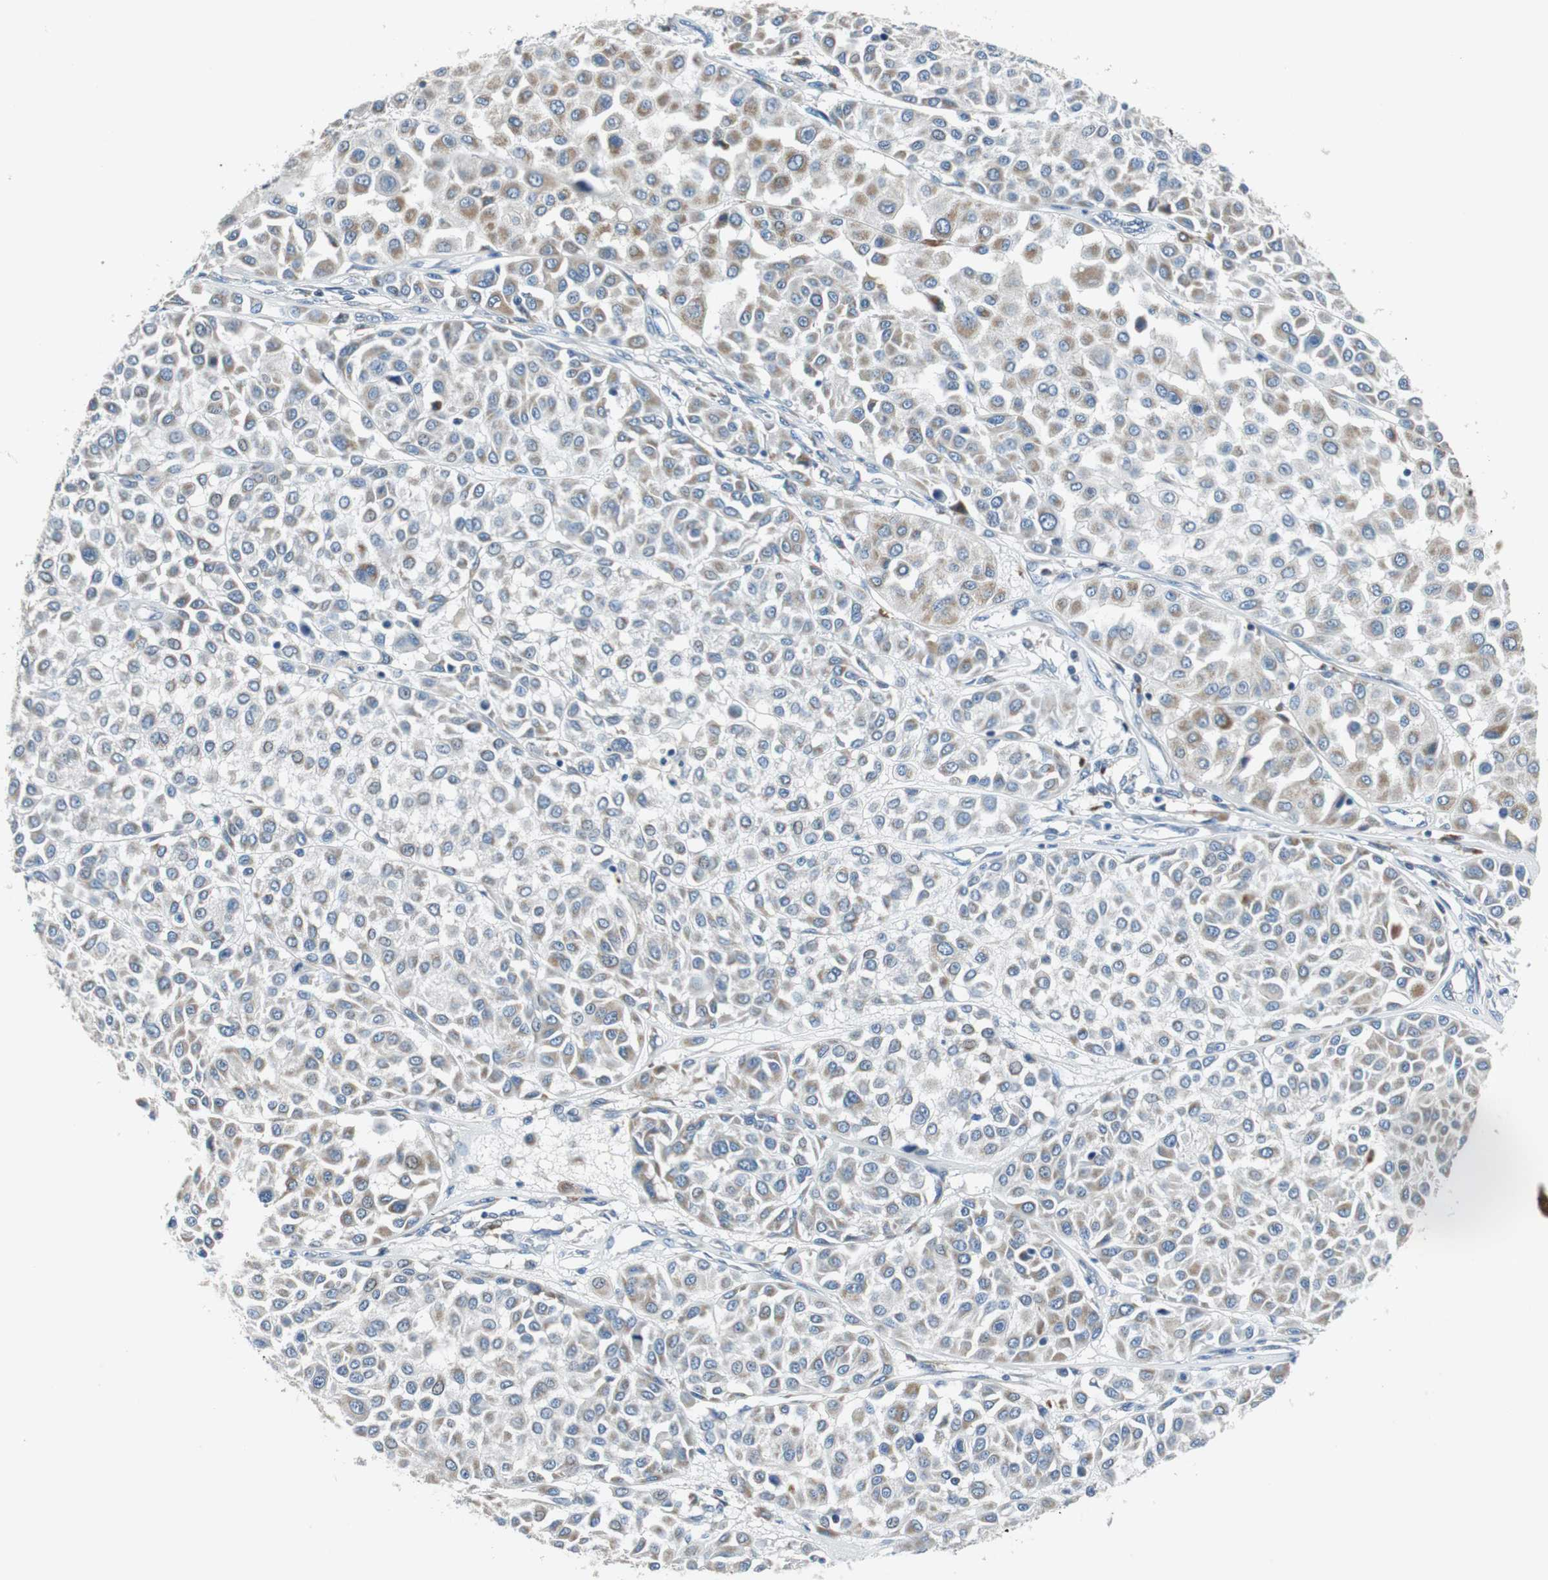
{"staining": {"intensity": "weak", "quantity": "25%-75%", "location": "cytoplasmic/membranous"}, "tissue": "melanoma", "cell_type": "Tumor cells", "image_type": "cancer", "snomed": [{"axis": "morphology", "description": "Malignant melanoma, Metastatic site"}, {"axis": "topography", "description": "Soft tissue"}], "caption": "The histopathology image displays immunohistochemical staining of melanoma. There is weak cytoplasmic/membranous staining is identified in about 25%-75% of tumor cells.", "gene": "NLGN1", "patient": {"sex": "male", "age": 41}}